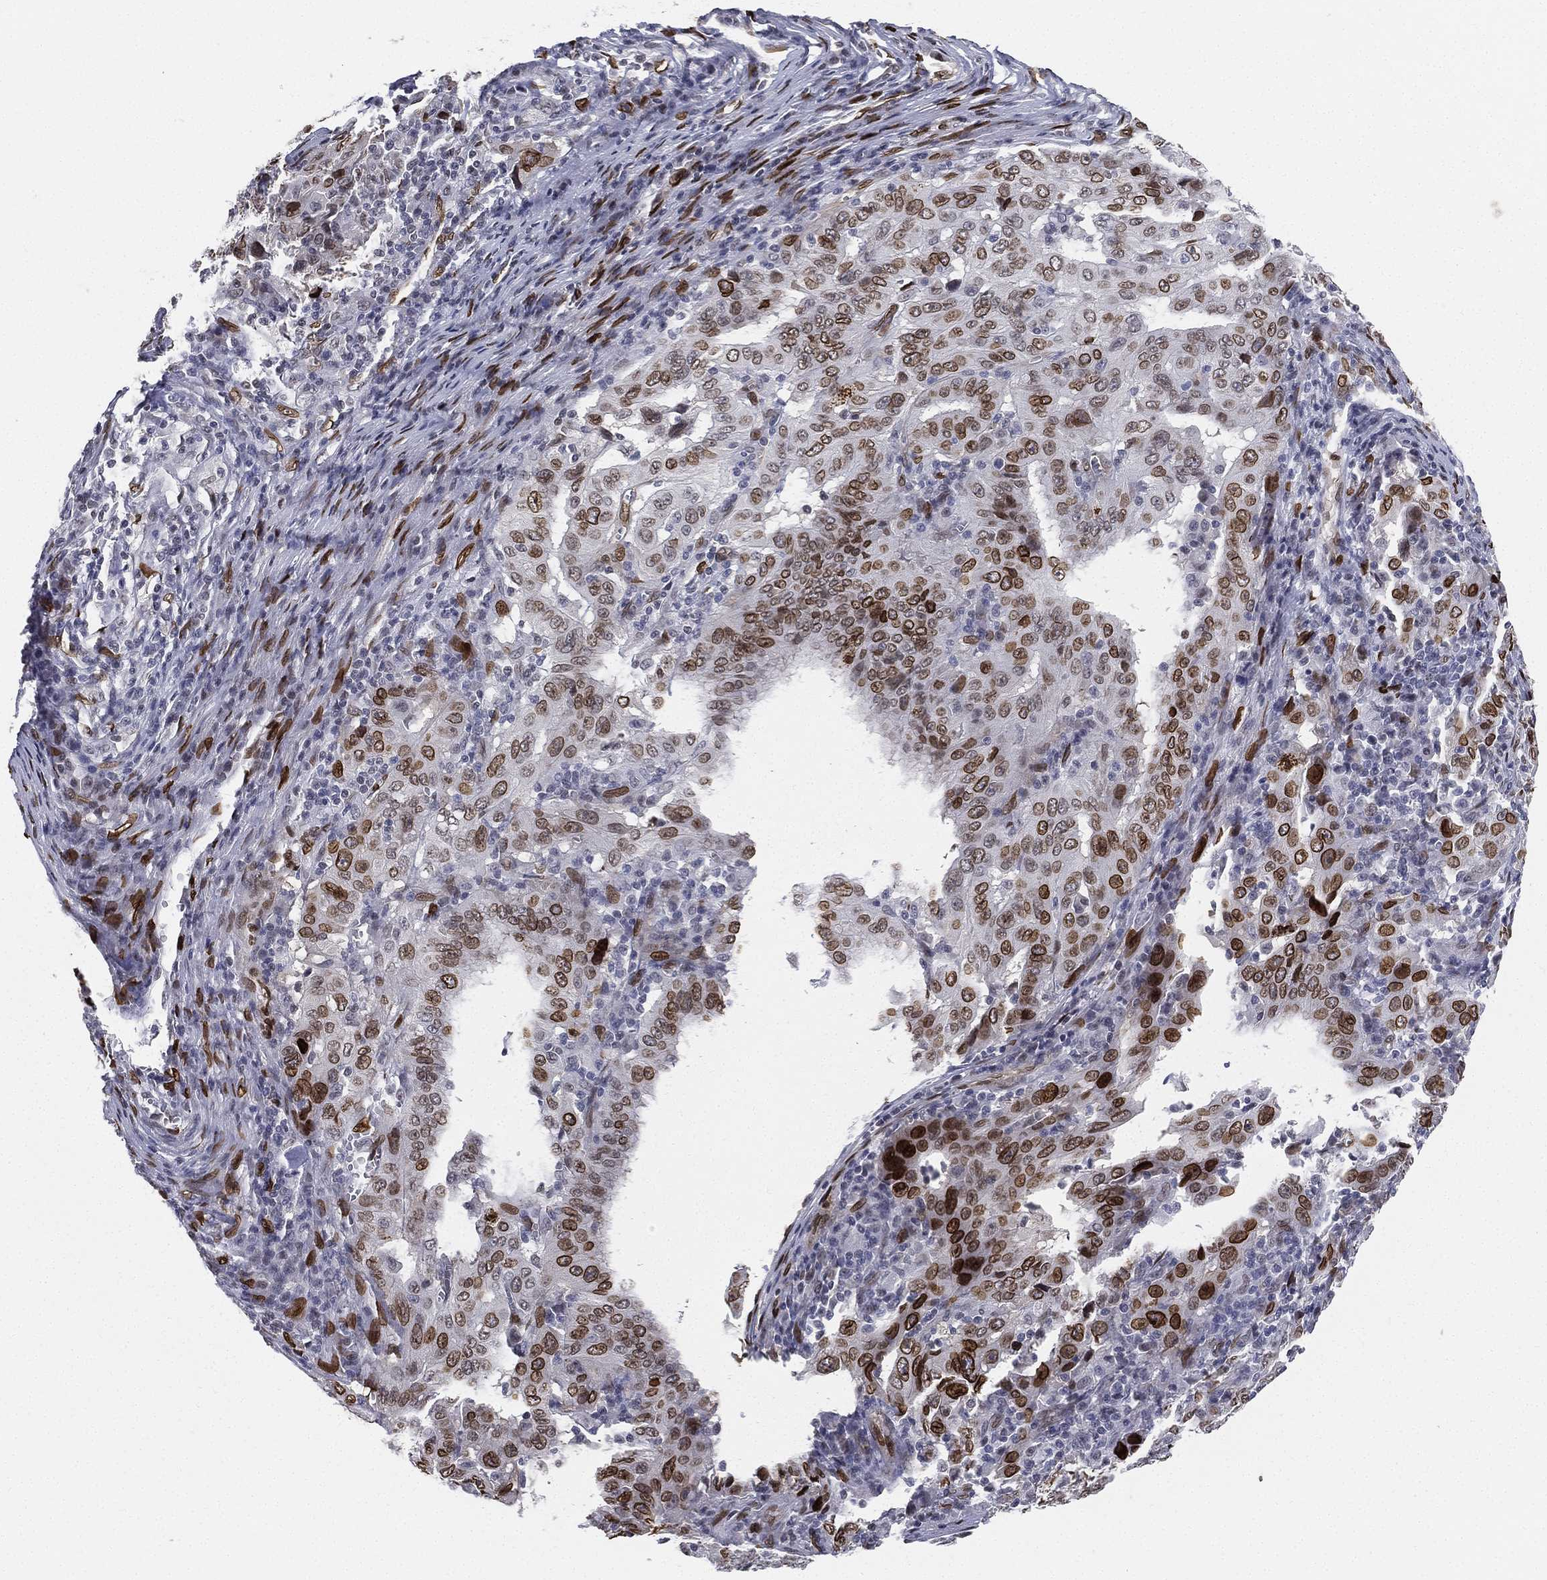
{"staining": {"intensity": "moderate", "quantity": "25%-75%", "location": "nuclear"}, "tissue": "pancreatic cancer", "cell_type": "Tumor cells", "image_type": "cancer", "snomed": [{"axis": "morphology", "description": "Adenocarcinoma, NOS"}, {"axis": "topography", "description": "Pancreas"}], "caption": "Immunohistochemical staining of pancreatic adenocarcinoma shows moderate nuclear protein expression in approximately 25%-75% of tumor cells. The protein of interest is stained brown, and the nuclei are stained in blue (DAB IHC with brightfield microscopy, high magnification).", "gene": "LMNB1", "patient": {"sex": "male", "age": 63}}